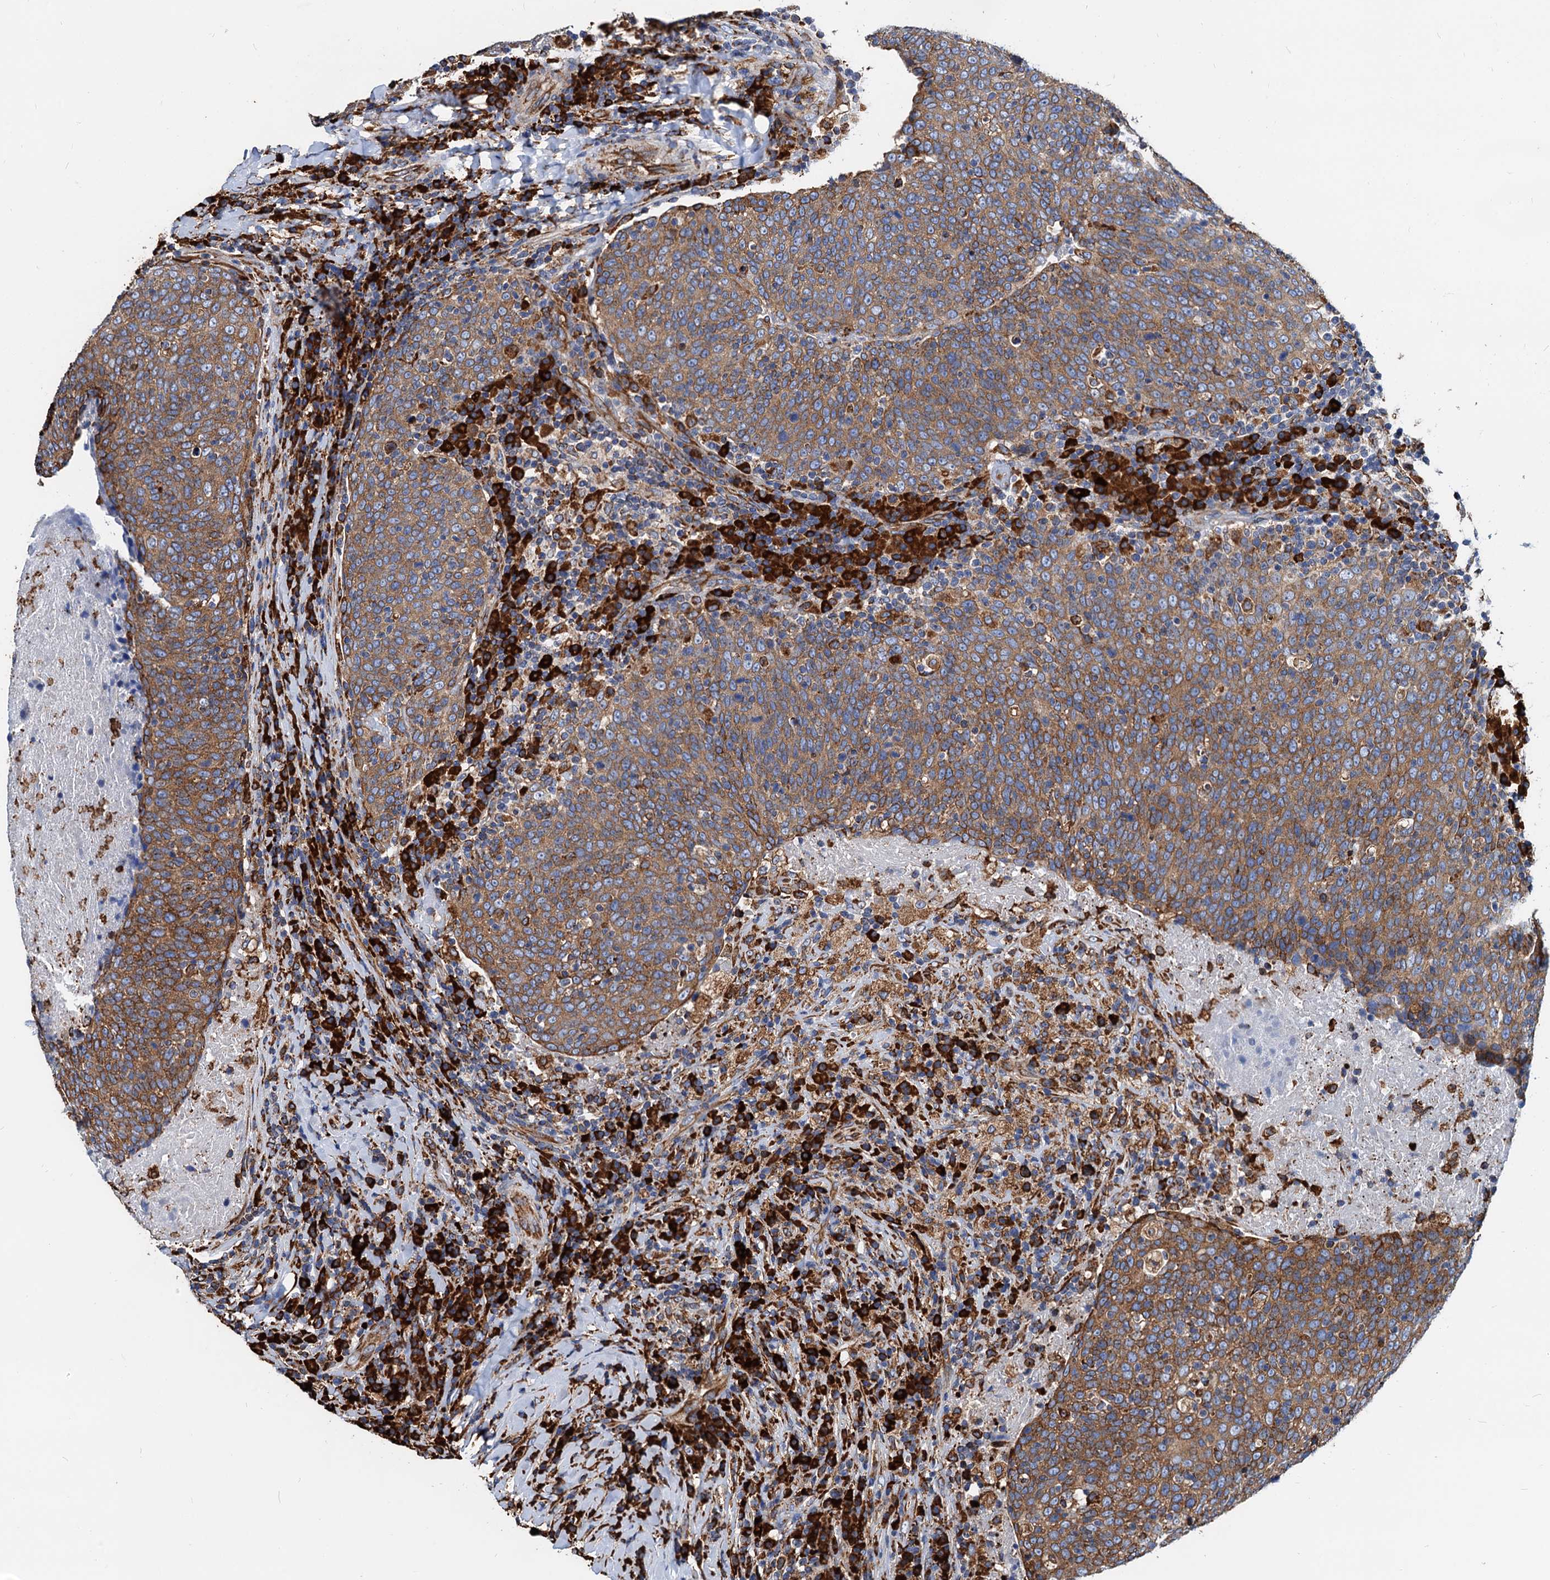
{"staining": {"intensity": "moderate", "quantity": ">75%", "location": "cytoplasmic/membranous"}, "tissue": "head and neck cancer", "cell_type": "Tumor cells", "image_type": "cancer", "snomed": [{"axis": "morphology", "description": "Squamous cell carcinoma, NOS"}, {"axis": "morphology", "description": "Squamous cell carcinoma, metastatic, NOS"}, {"axis": "topography", "description": "Lymph node"}, {"axis": "topography", "description": "Head-Neck"}], "caption": "Protein expression analysis of head and neck squamous cell carcinoma exhibits moderate cytoplasmic/membranous expression in approximately >75% of tumor cells.", "gene": "HSPA5", "patient": {"sex": "male", "age": 62}}